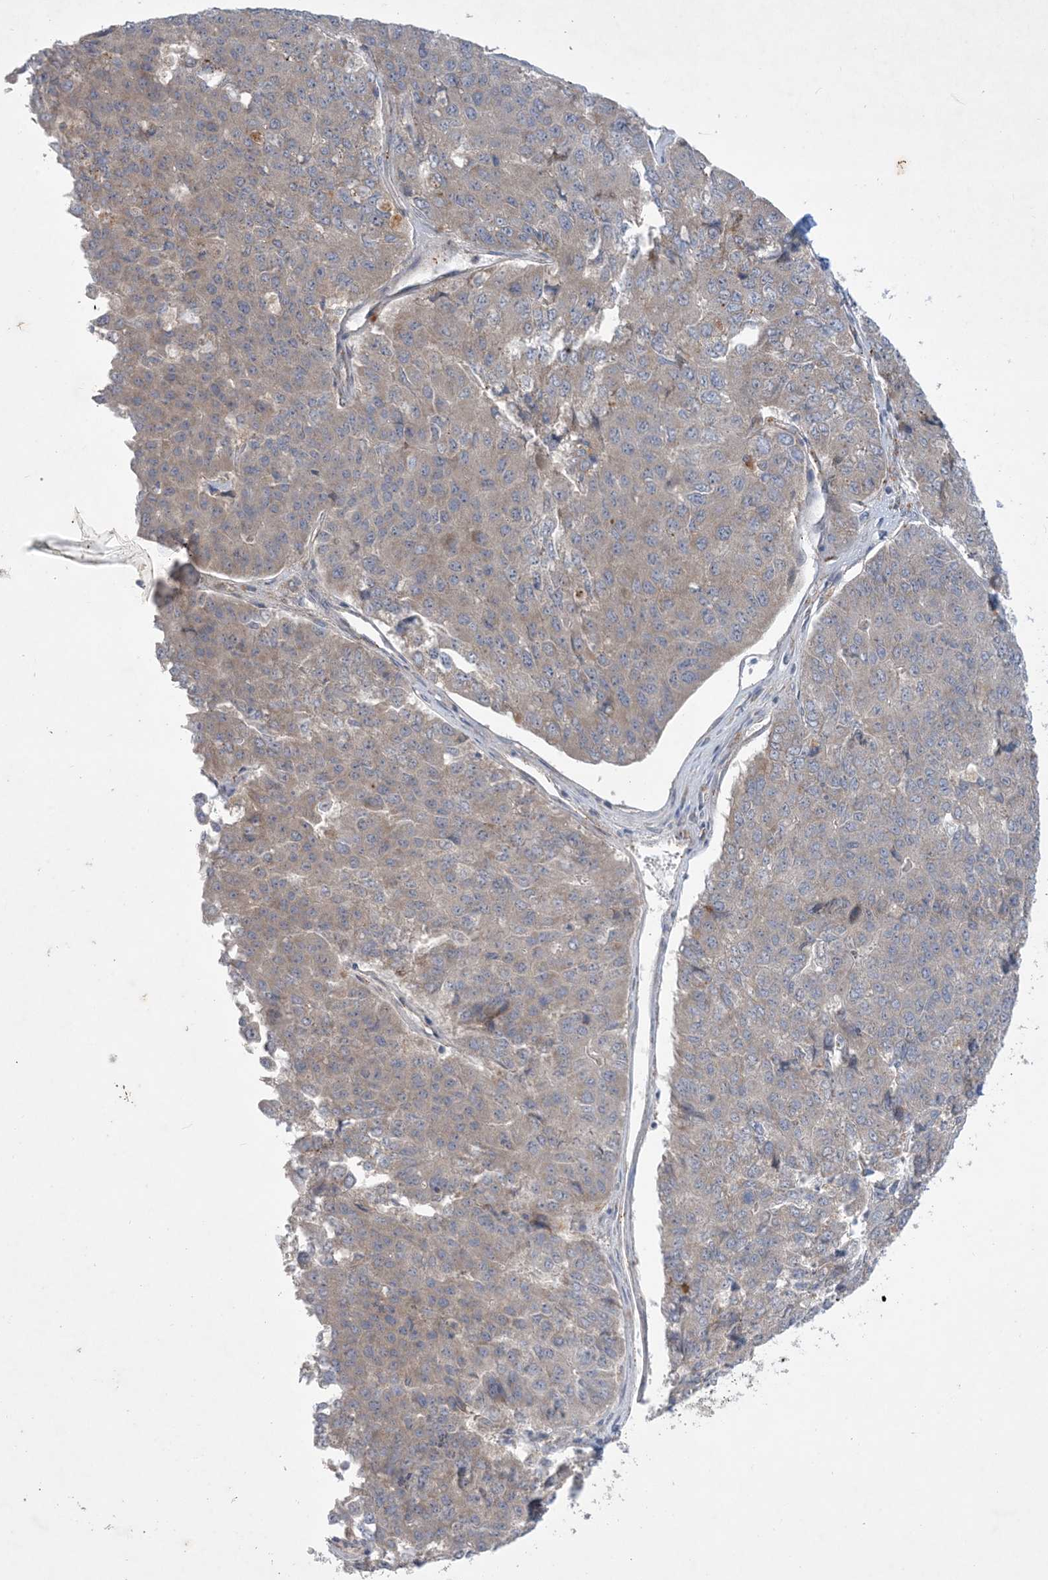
{"staining": {"intensity": "weak", "quantity": "25%-75%", "location": "cytoplasmic/membranous"}, "tissue": "pancreatic cancer", "cell_type": "Tumor cells", "image_type": "cancer", "snomed": [{"axis": "morphology", "description": "Adenocarcinoma, NOS"}, {"axis": "topography", "description": "Pancreas"}], "caption": "Immunohistochemical staining of human pancreatic cancer reveals low levels of weak cytoplasmic/membranous expression in about 25%-75% of tumor cells. Nuclei are stained in blue.", "gene": "MRPS18A", "patient": {"sex": "male", "age": 50}}